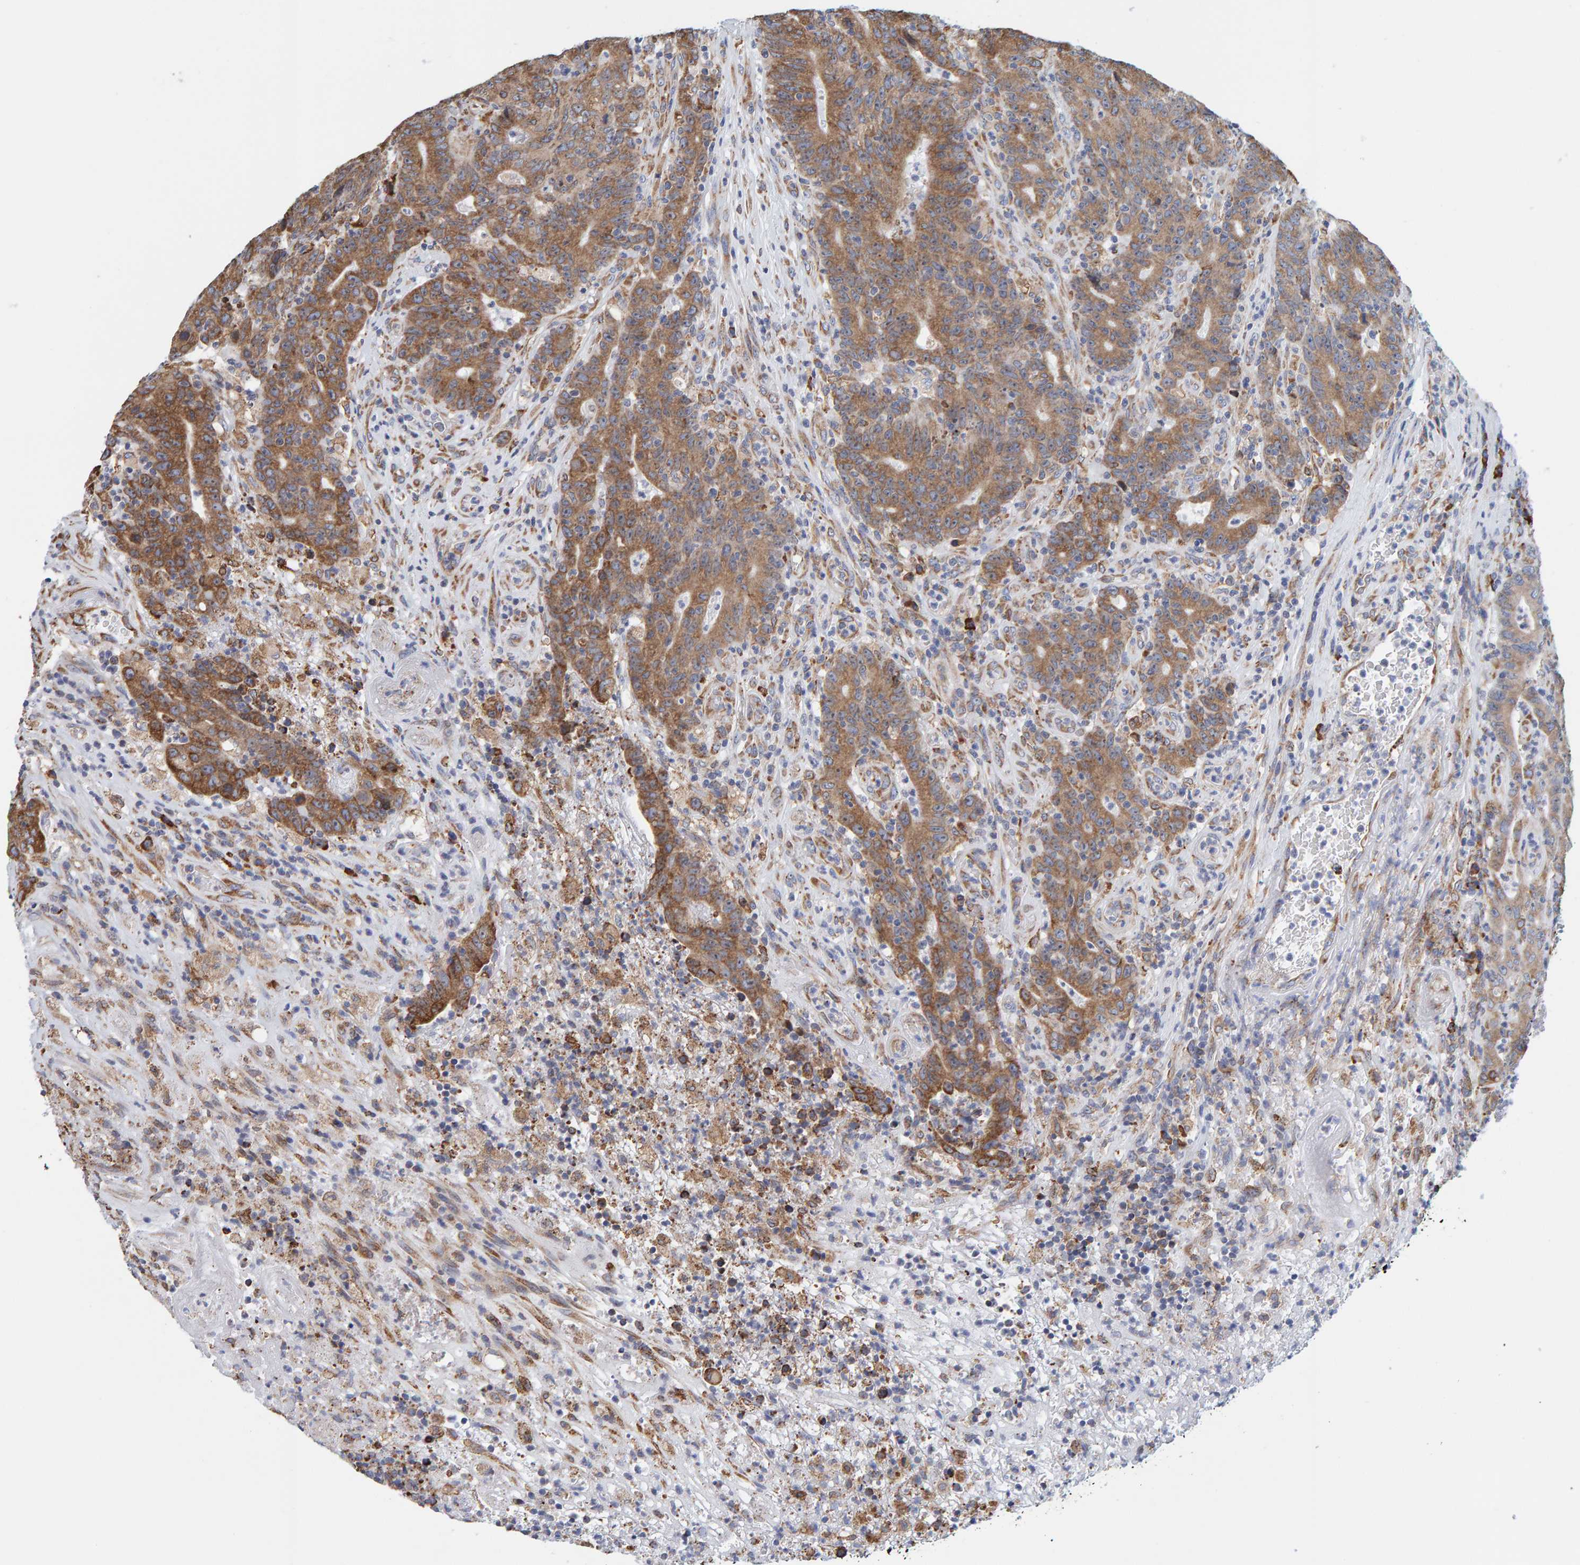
{"staining": {"intensity": "moderate", "quantity": ">75%", "location": "cytoplasmic/membranous"}, "tissue": "colorectal cancer", "cell_type": "Tumor cells", "image_type": "cancer", "snomed": [{"axis": "morphology", "description": "Normal tissue, NOS"}, {"axis": "morphology", "description": "Adenocarcinoma, NOS"}, {"axis": "topography", "description": "Colon"}], "caption": "Moderate cytoplasmic/membranous protein positivity is appreciated in approximately >75% of tumor cells in colorectal cancer.", "gene": "SGPL1", "patient": {"sex": "female", "age": 75}}